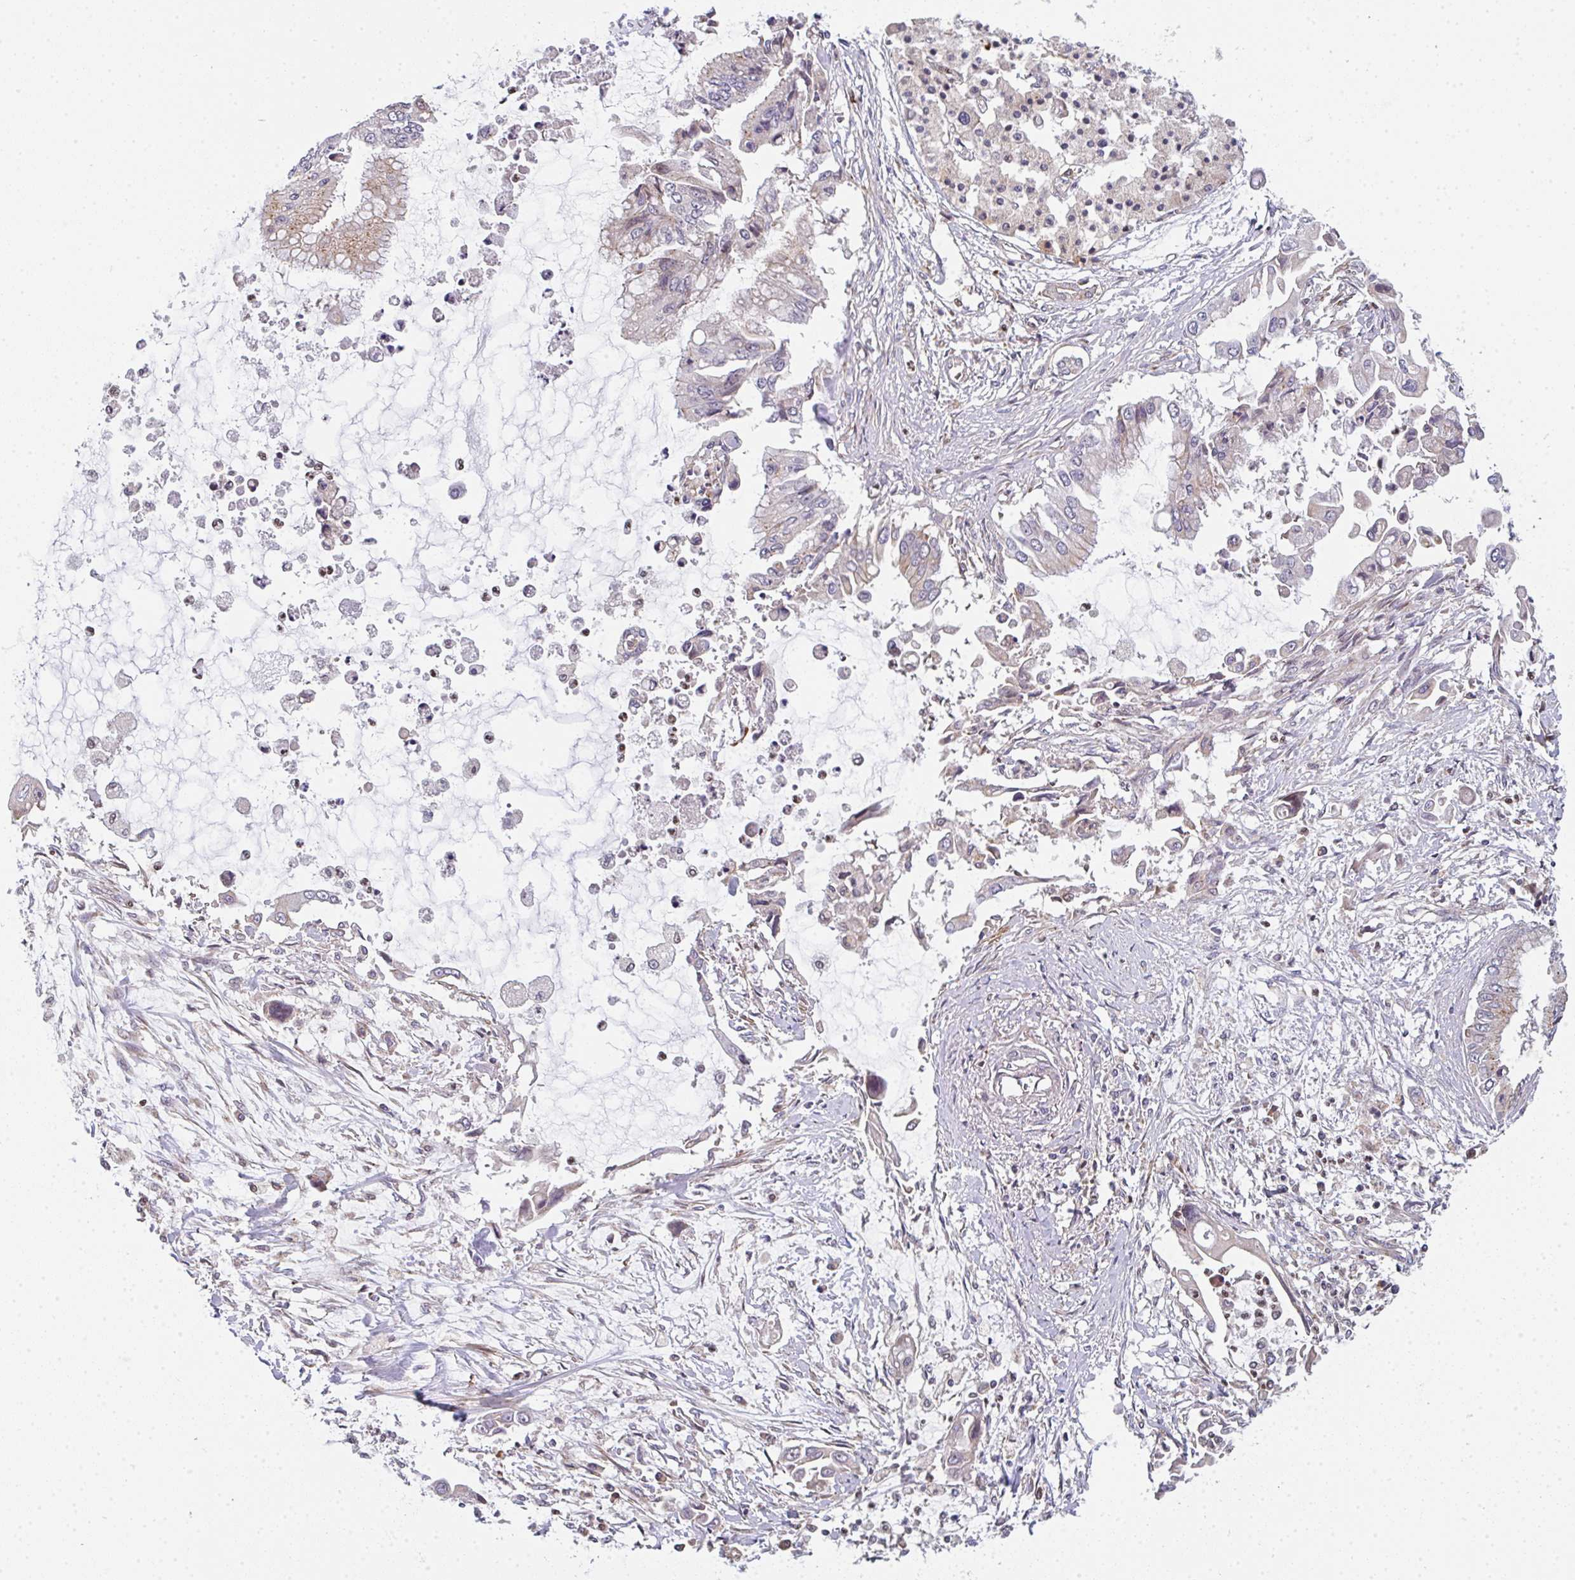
{"staining": {"intensity": "weak", "quantity": "<25%", "location": "cytoplasmic/membranous"}, "tissue": "pancreatic cancer", "cell_type": "Tumor cells", "image_type": "cancer", "snomed": [{"axis": "morphology", "description": "Adenocarcinoma, NOS"}, {"axis": "topography", "description": "Pancreas"}], "caption": "Immunohistochemical staining of human pancreatic adenocarcinoma reveals no significant expression in tumor cells.", "gene": "SIMC1", "patient": {"sex": "male", "age": 84}}